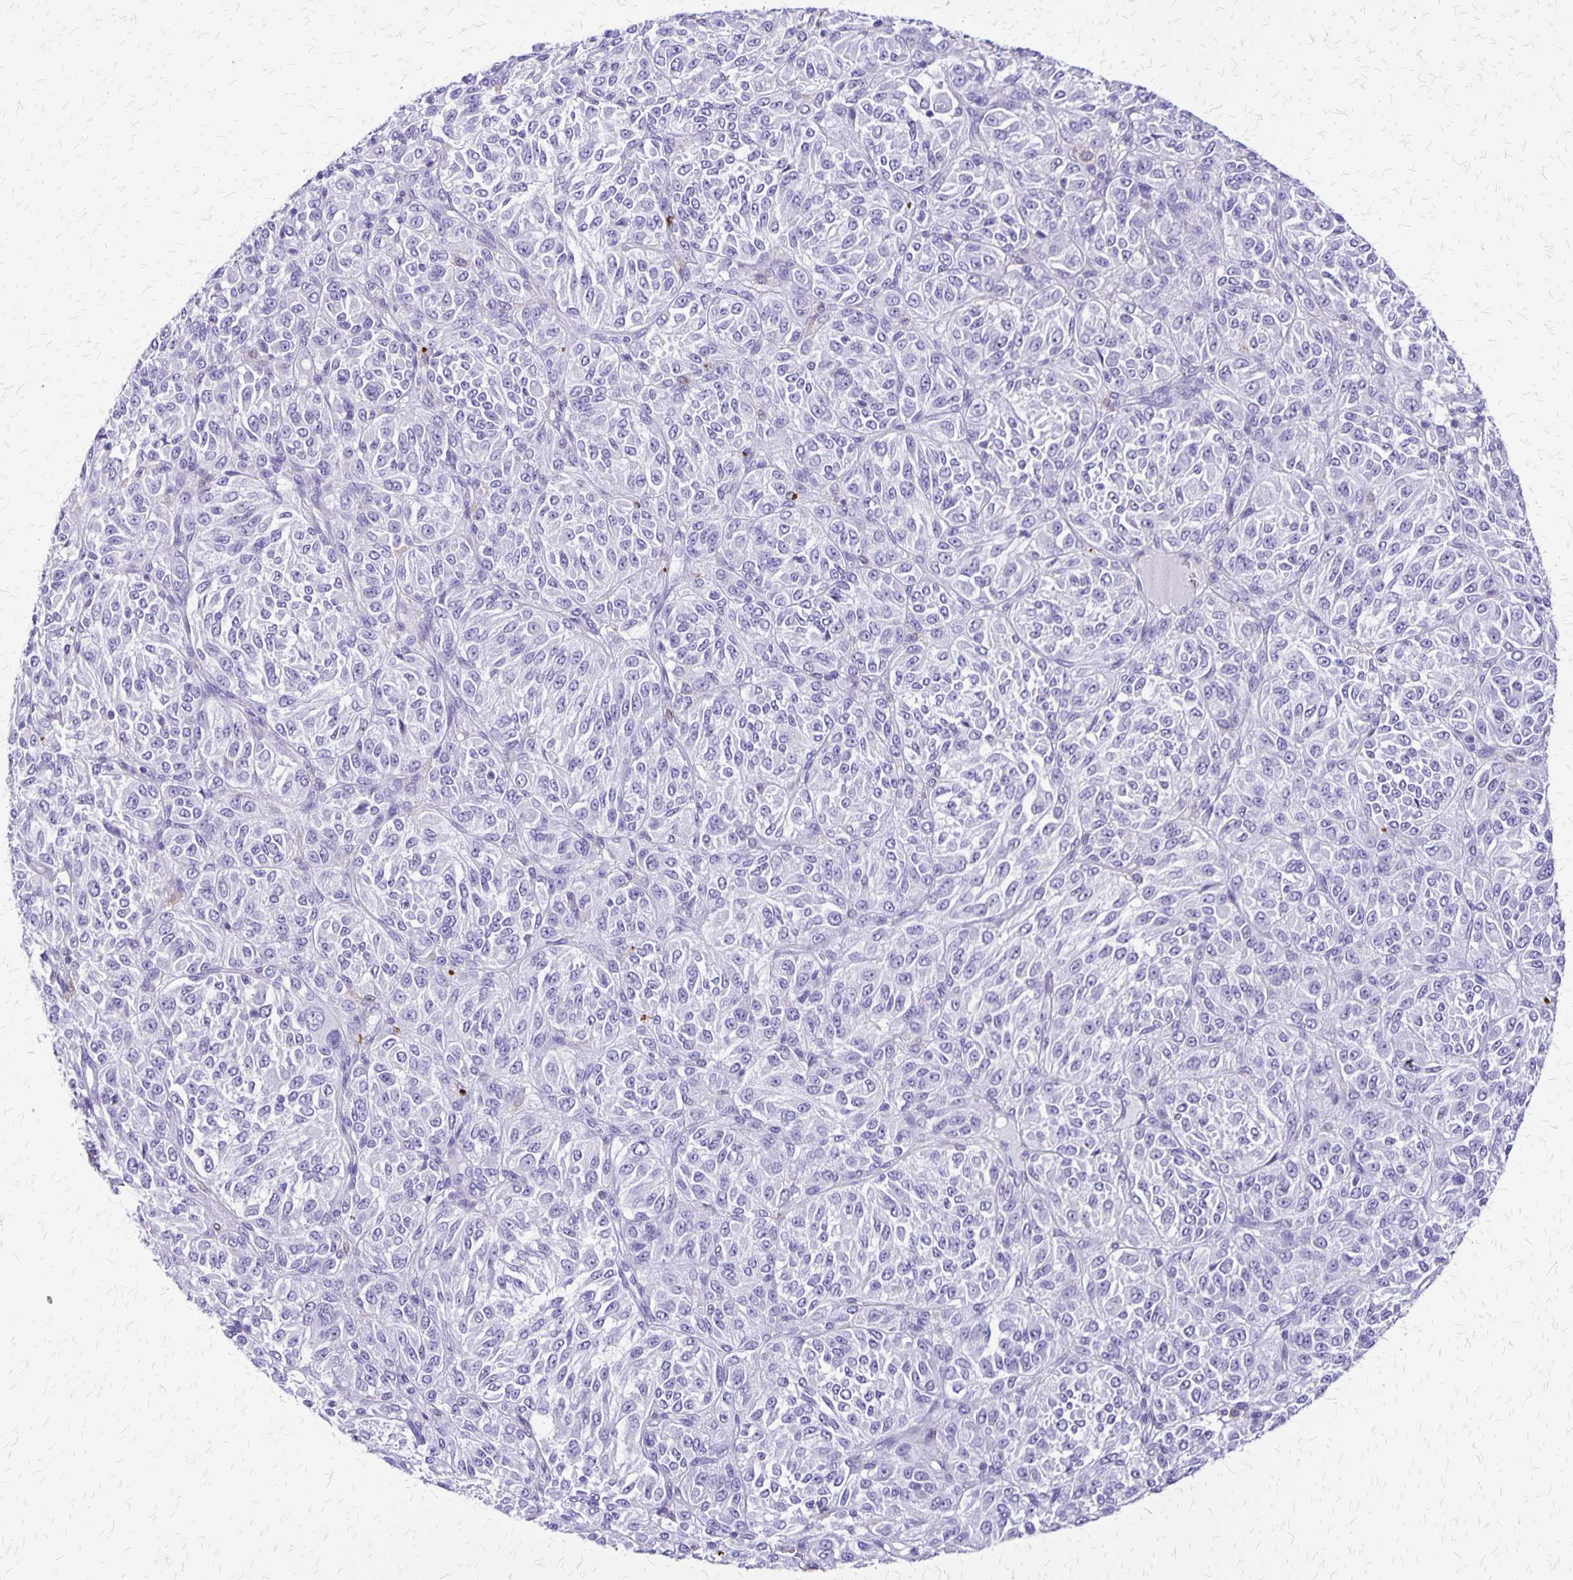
{"staining": {"intensity": "negative", "quantity": "none", "location": "none"}, "tissue": "melanoma", "cell_type": "Tumor cells", "image_type": "cancer", "snomed": [{"axis": "morphology", "description": "Malignant melanoma, Metastatic site"}, {"axis": "topography", "description": "Brain"}], "caption": "Immunohistochemistry image of human melanoma stained for a protein (brown), which reveals no positivity in tumor cells.", "gene": "SLC13A2", "patient": {"sex": "female", "age": 56}}